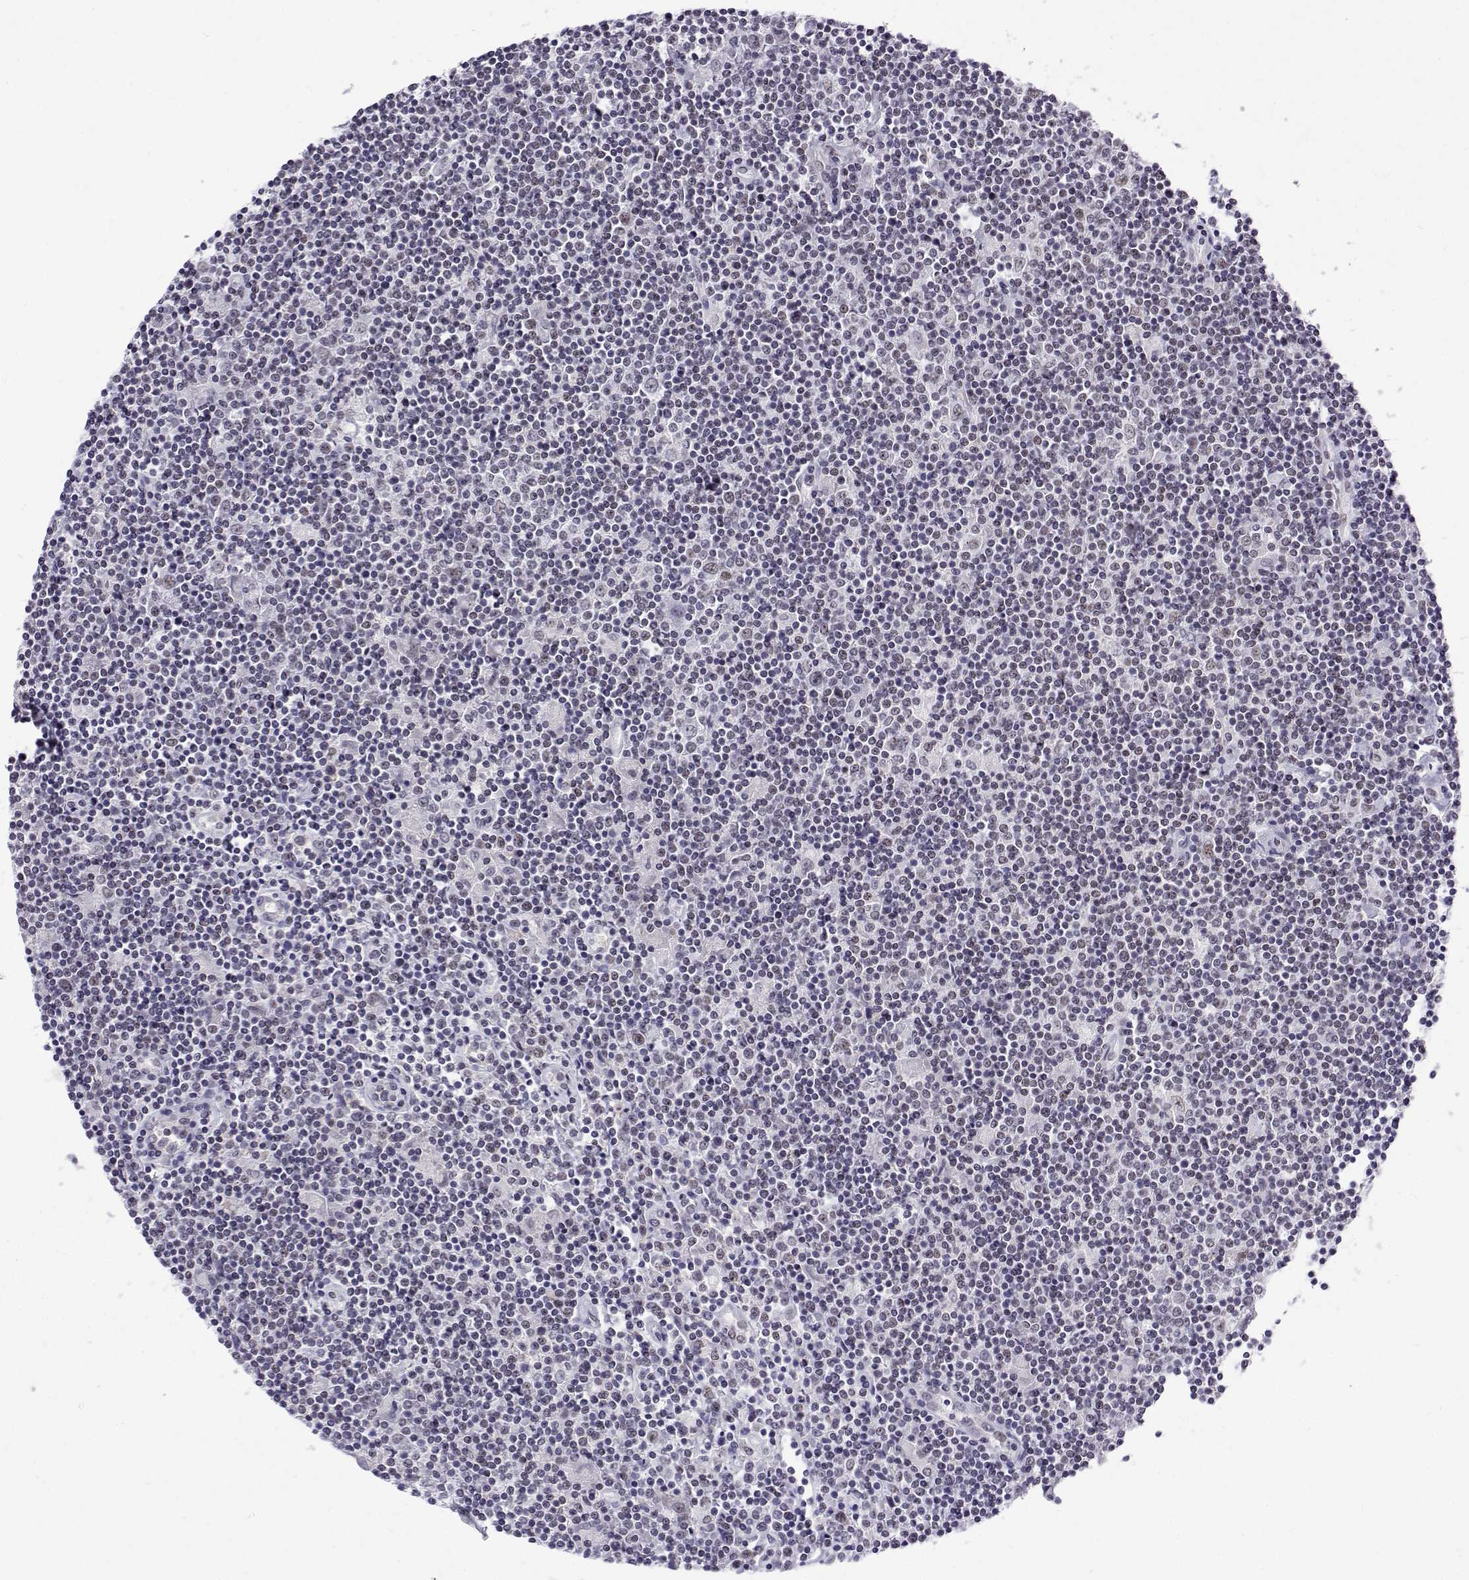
{"staining": {"intensity": "weak", "quantity": "25%-75%", "location": "nuclear"}, "tissue": "lymphoma", "cell_type": "Tumor cells", "image_type": "cancer", "snomed": [{"axis": "morphology", "description": "Hodgkin's disease, NOS"}, {"axis": "topography", "description": "Lymph node"}], "caption": "Immunohistochemistry (IHC) of Hodgkin's disease displays low levels of weak nuclear staining in approximately 25%-75% of tumor cells.", "gene": "POLDIP3", "patient": {"sex": "male", "age": 40}}